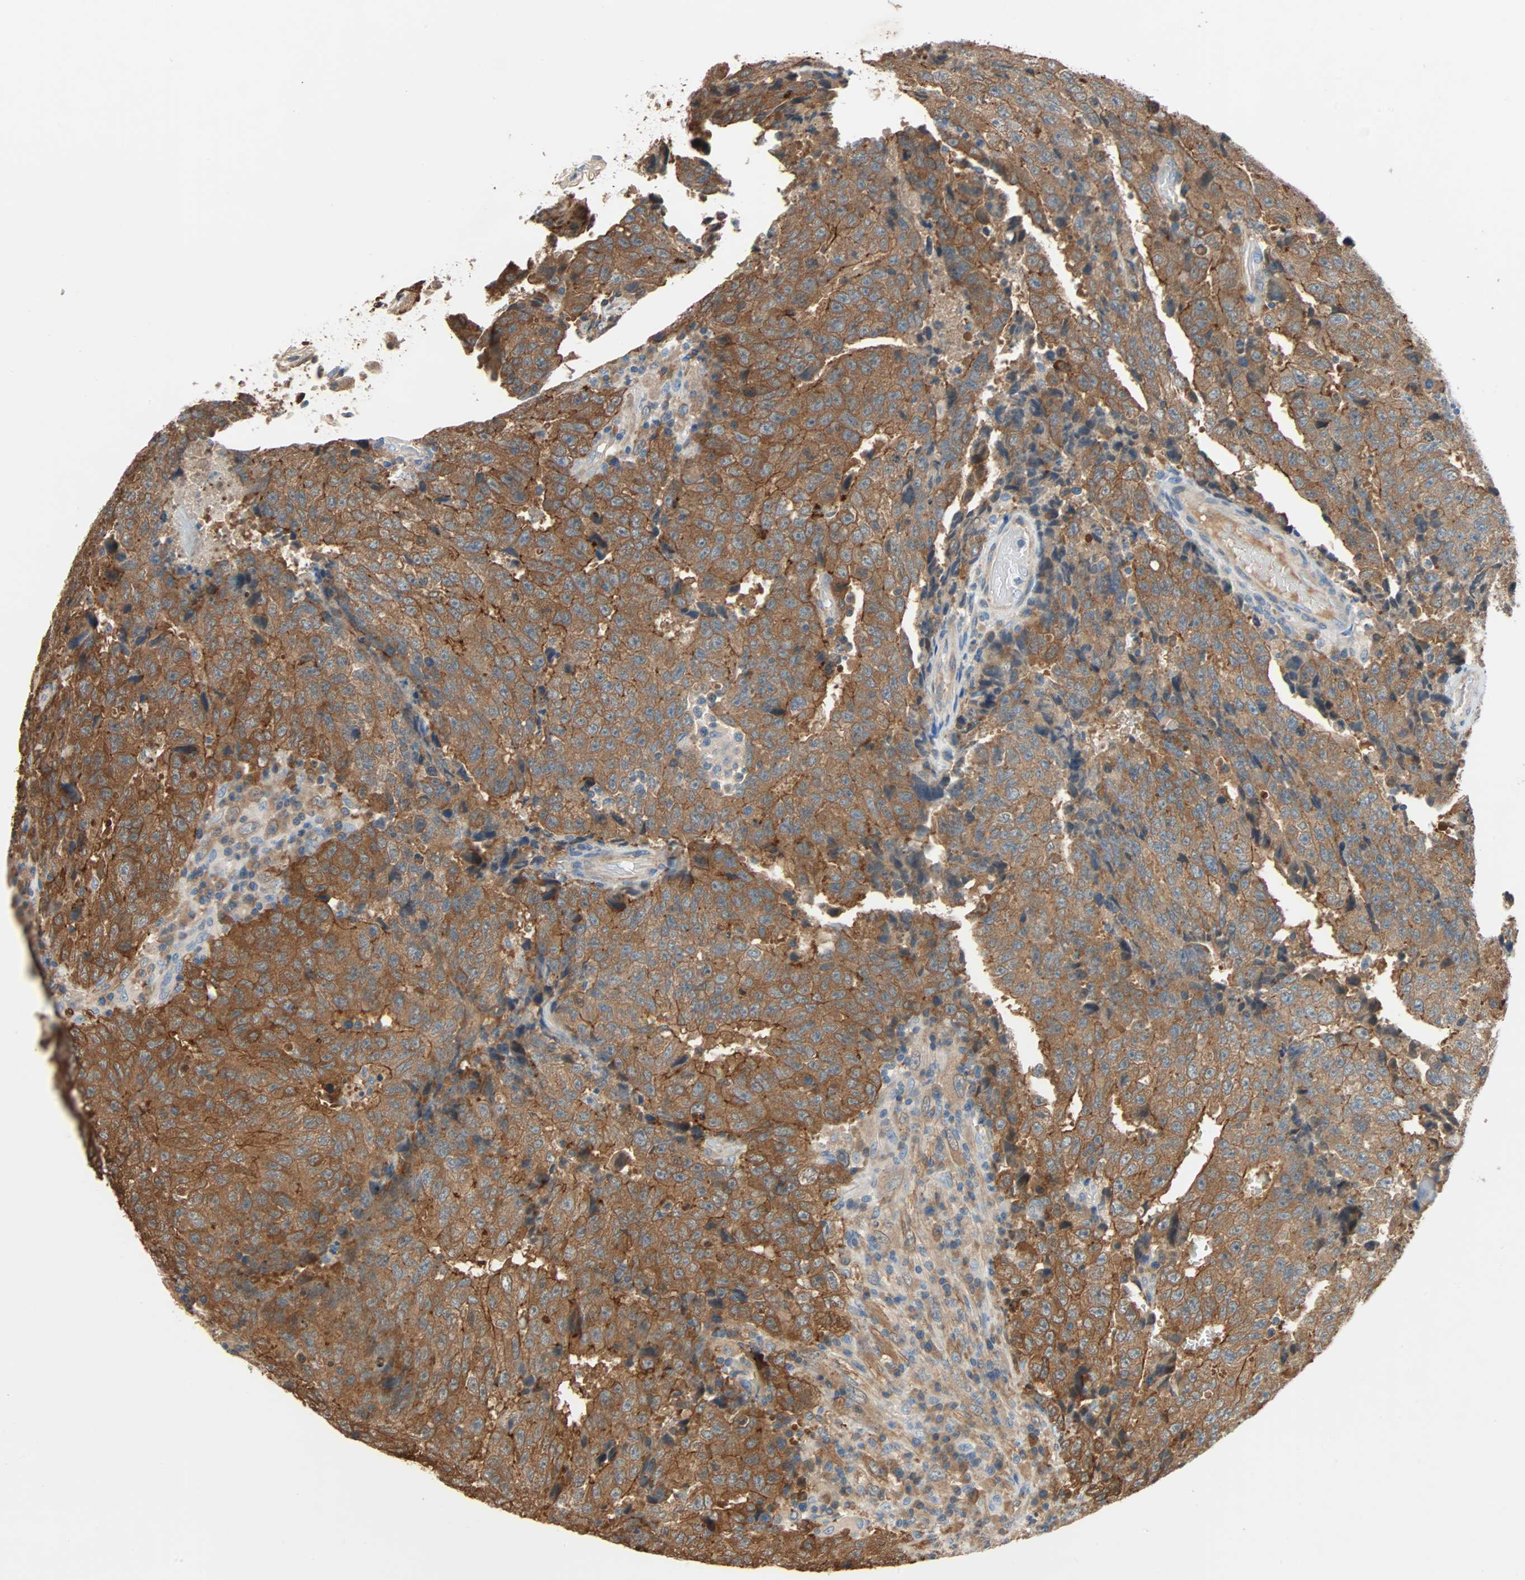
{"staining": {"intensity": "strong", "quantity": ">75%", "location": "cytoplasmic/membranous"}, "tissue": "testis cancer", "cell_type": "Tumor cells", "image_type": "cancer", "snomed": [{"axis": "morphology", "description": "Necrosis, NOS"}, {"axis": "morphology", "description": "Carcinoma, Embryonal, NOS"}, {"axis": "topography", "description": "Testis"}], "caption": "This micrograph displays testis embryonal carcinoma stained with immunohistochemistry to label a protein in brown. The cytoplasmic/membranous of tumor cells show strong positivity for the protein. Nuclei are counter-stained blue.", "gene": "TNFRSF12A", "patient": {"sex": "male", "age": 19}}